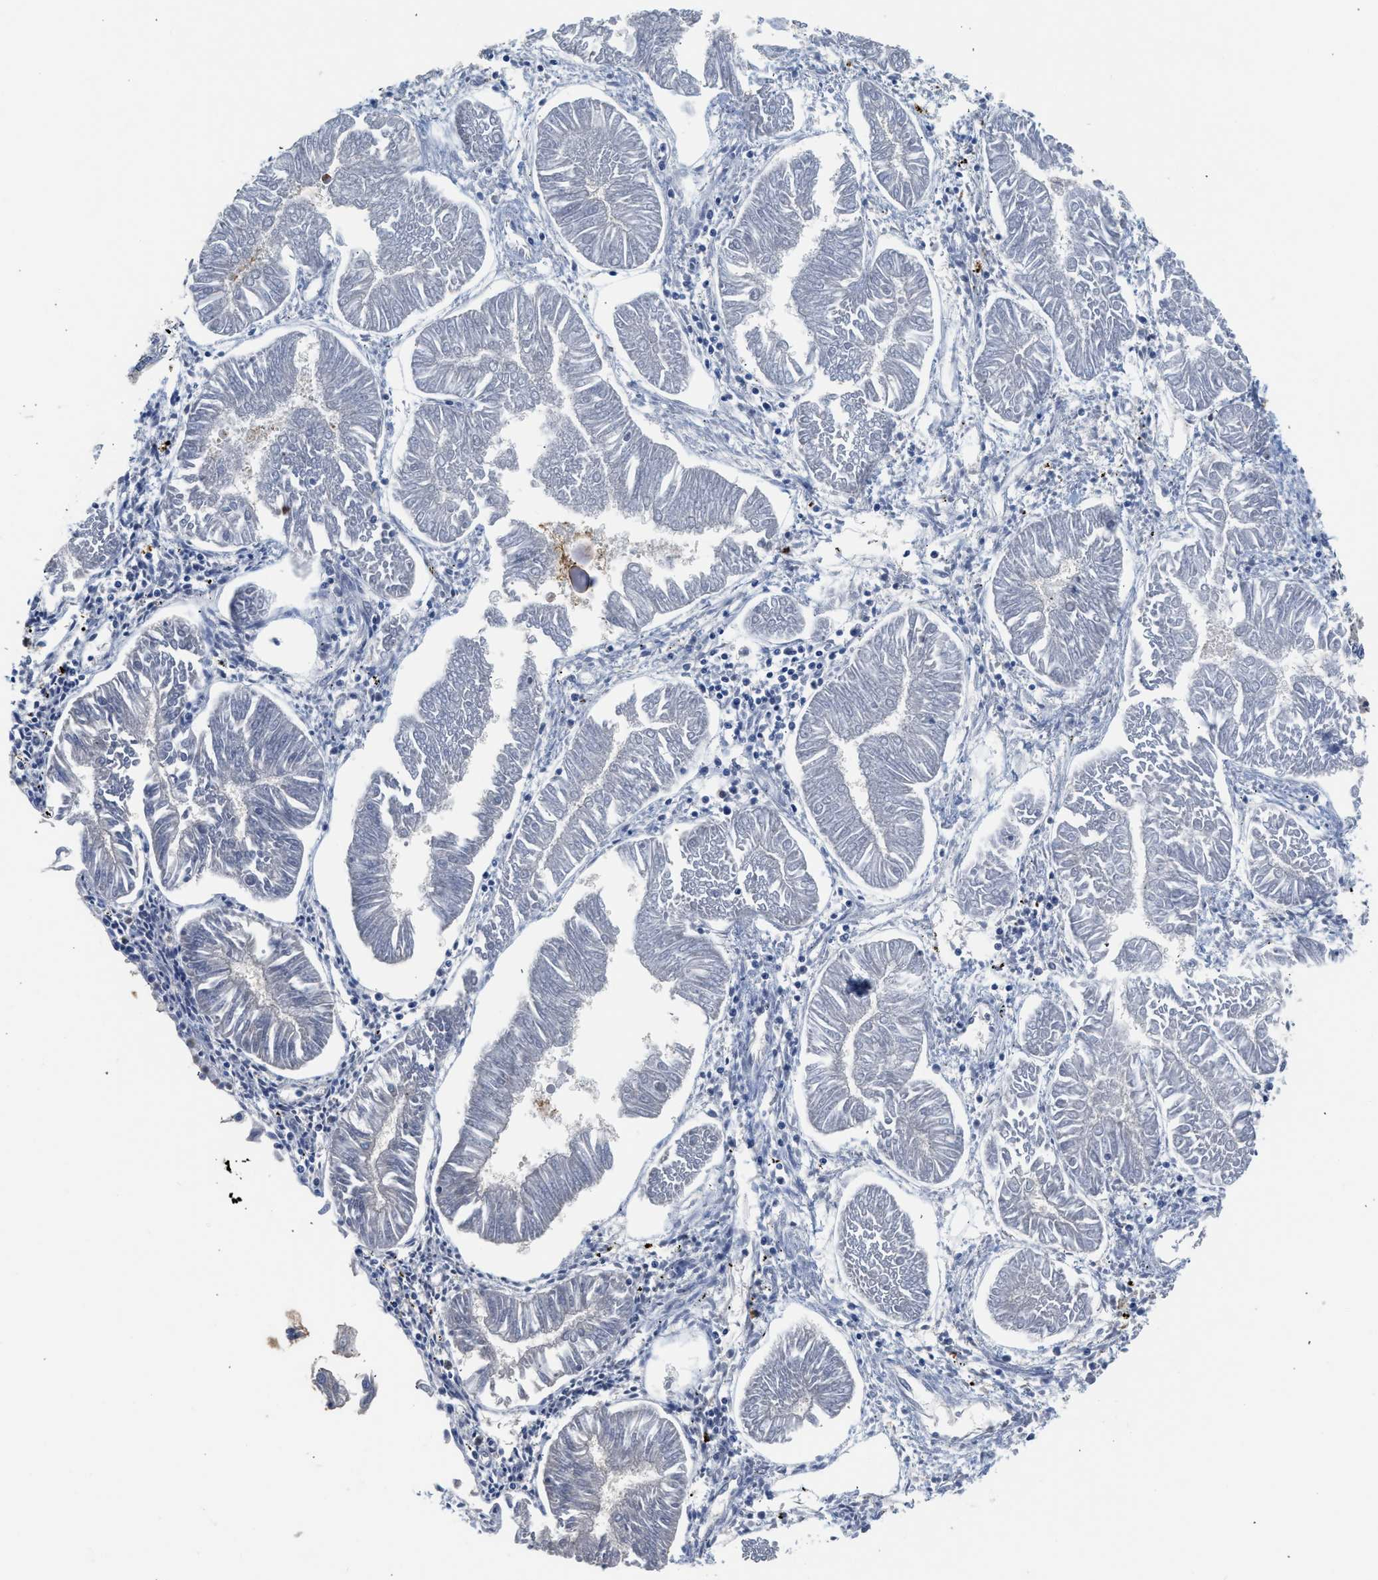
{"staining": {"intensity": "negative", "quantity": "none", "location": "none"}, "tissue": "endometrial cancer", "cell_type": "Tumor cells", "image_type": "cancer", "snomed": [{"axis": "morphology", "description": "Adenocarcinoma, NOS"}, {"axis": "topography", "description": "Endometrium"}], "caption": "Image shows no significant protein positivity in tumor cells of endometrial adenocarcinoma.", "gene": "CSF3R", "patient": {"sex": "female", "age": 53}}